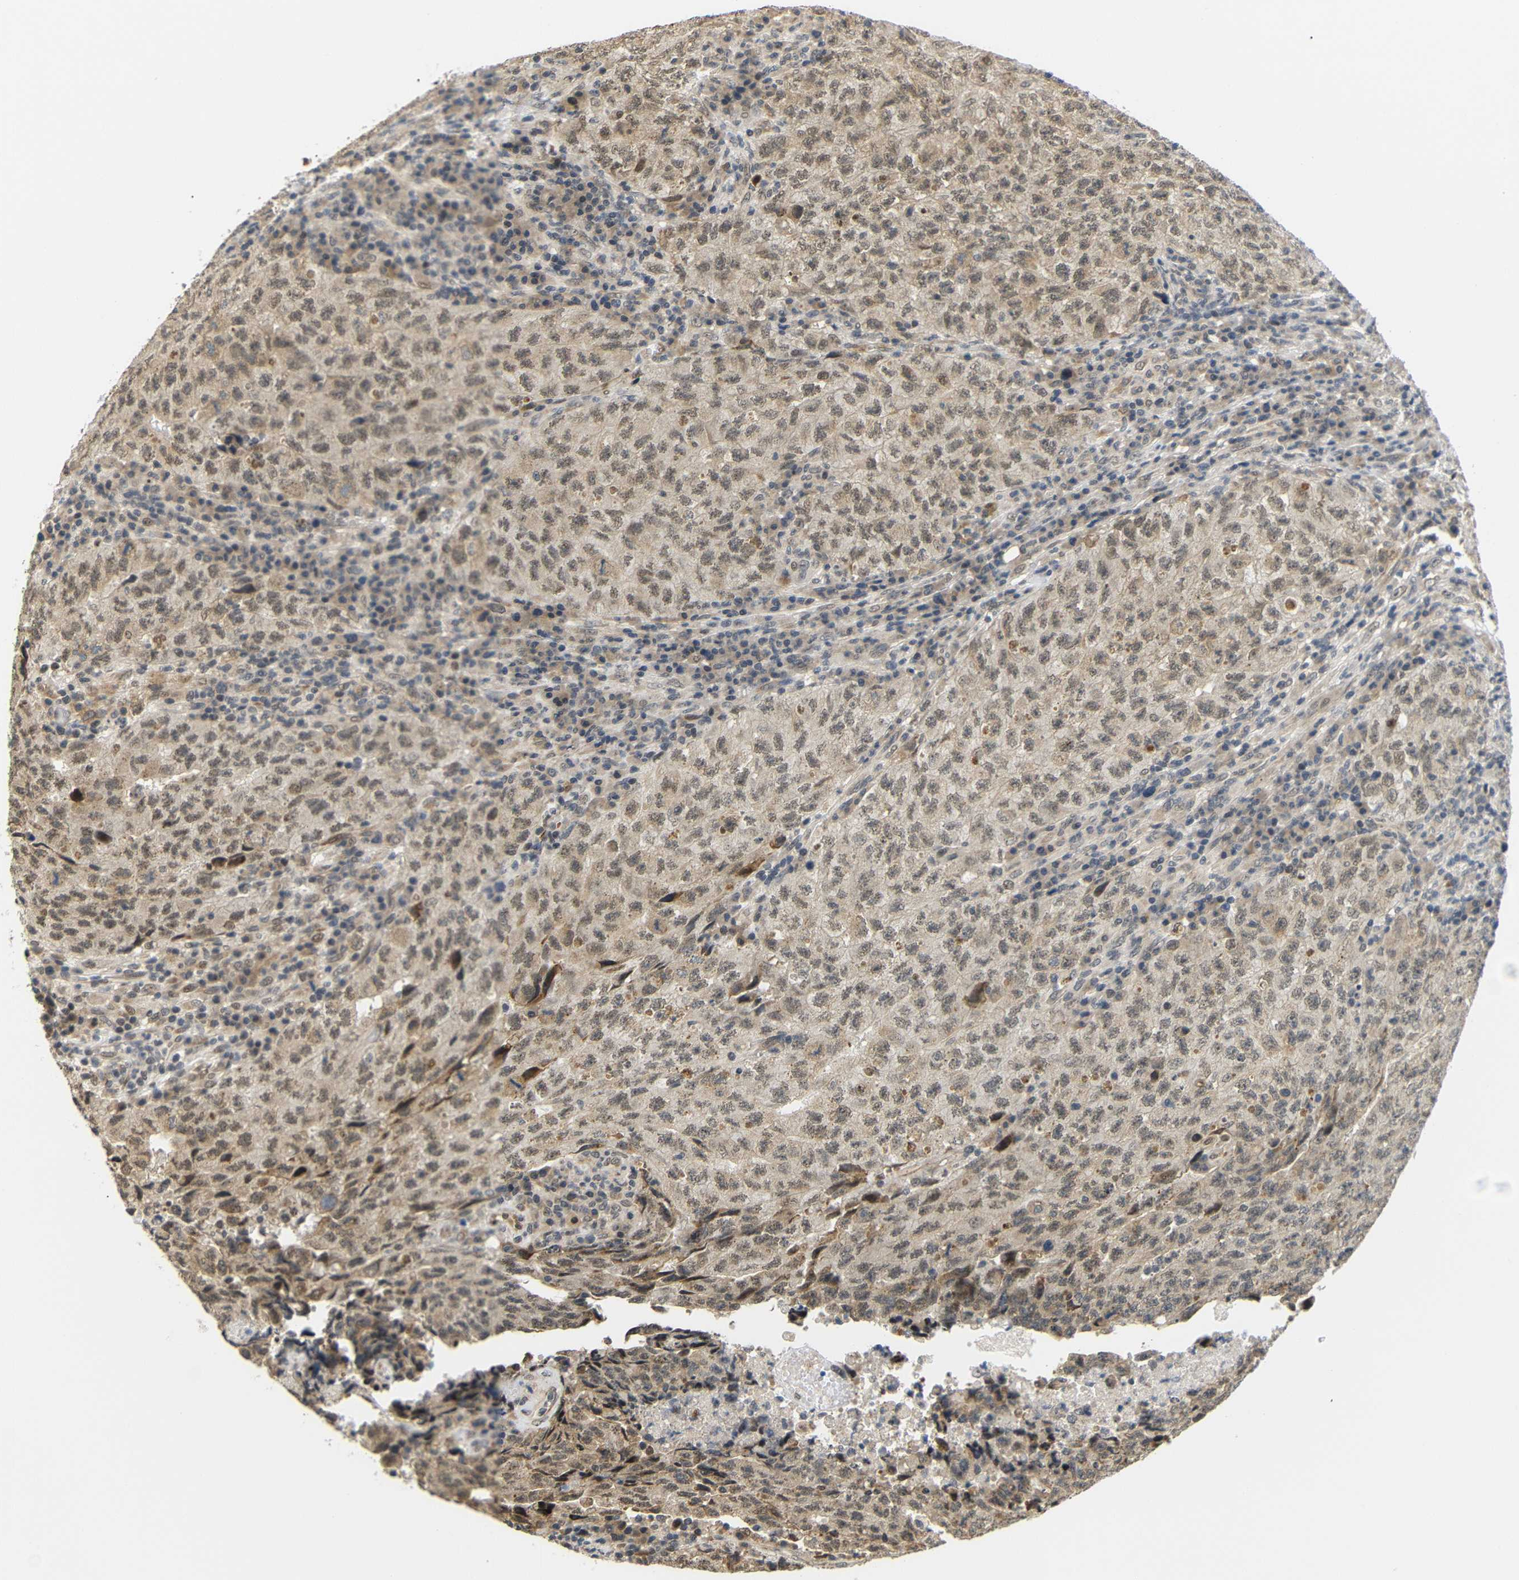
{"staining": {"intensity": "moderate", "quantity": ">75%", "location": "cytoplasmic/membranous"}, "tissue": "testis cancer", "cell_type": "Tumor cells", "image_type": "cancer", "snomed": [{"axis": "morphology", "description": "Necrosis, NOS"}, {"axis": "morphology", "description": "Carcinoma, Embryonal, NOS"}, {"axis": "topography", "description": "Testis"}], "caption": "Protein expression analysis of testis cancer shows moderate cytoplasmic/membranous staining in about >75% of tumor cells.", "gene": "GJA5", "patient": {"sex": "male", "age": 19}}